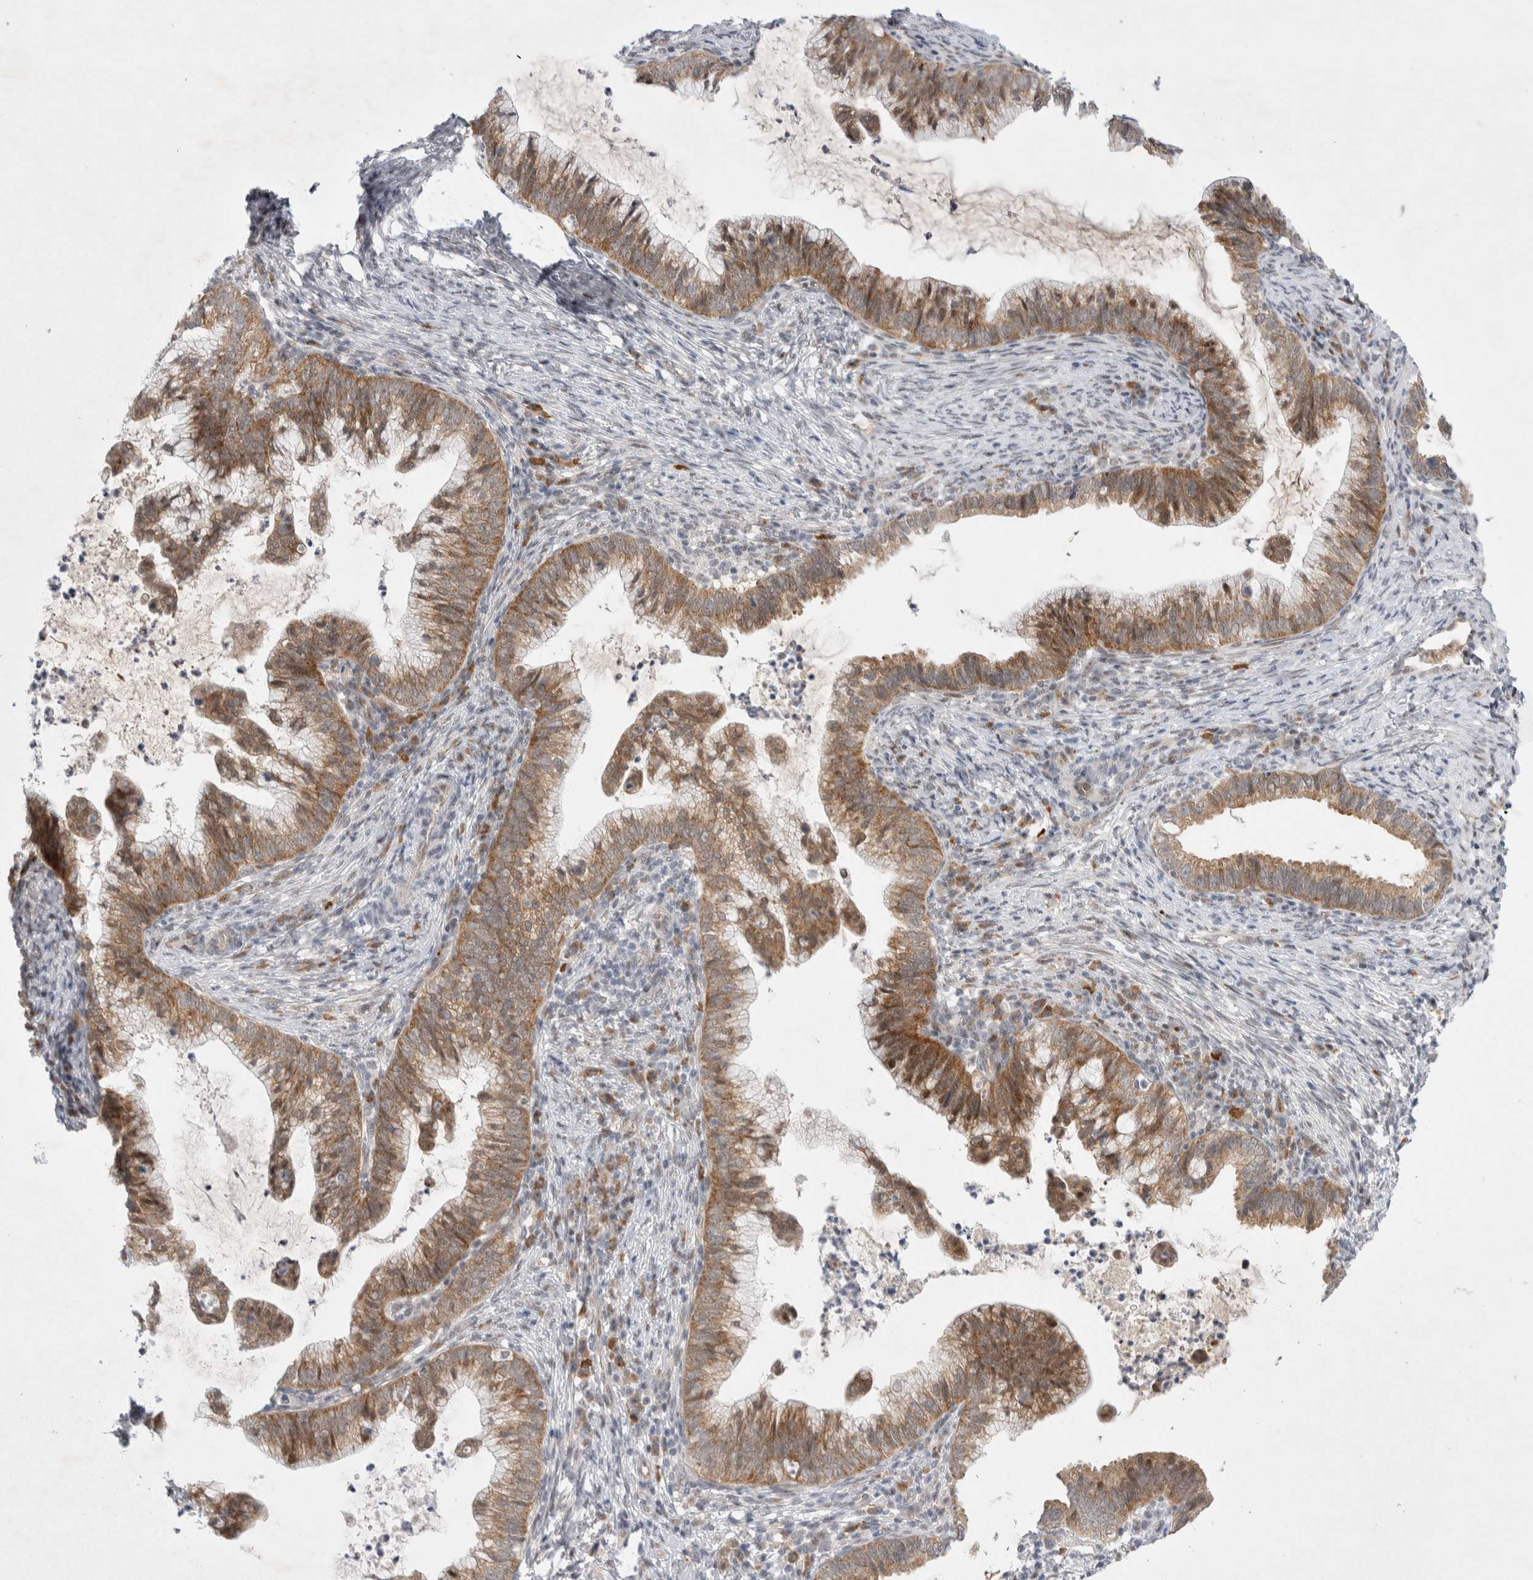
{"staining": {"intensity": "moderate", "quantity": ">75%", "location": "cytoplasmic/membranous"}, "tissue": "cervical cancer", "cell_type": "Tumor cells", "image_type": "cancer", "snomed": [{"axis": "morphology", "description": "Adenocarcinoma, NOS"}, {"axis": "topography", "description": "Cervix"}], "caption": "DAB (3,3'-diaminobenzidine) immunohistochemical staining of adenocarcinoma (cervical) demonstrates moderate cytoplasmic/membranous protein expression in approximately >75% of tumor cells.", "gene": "WIPF2", "patient": {"sex": "female", "age": 36}}